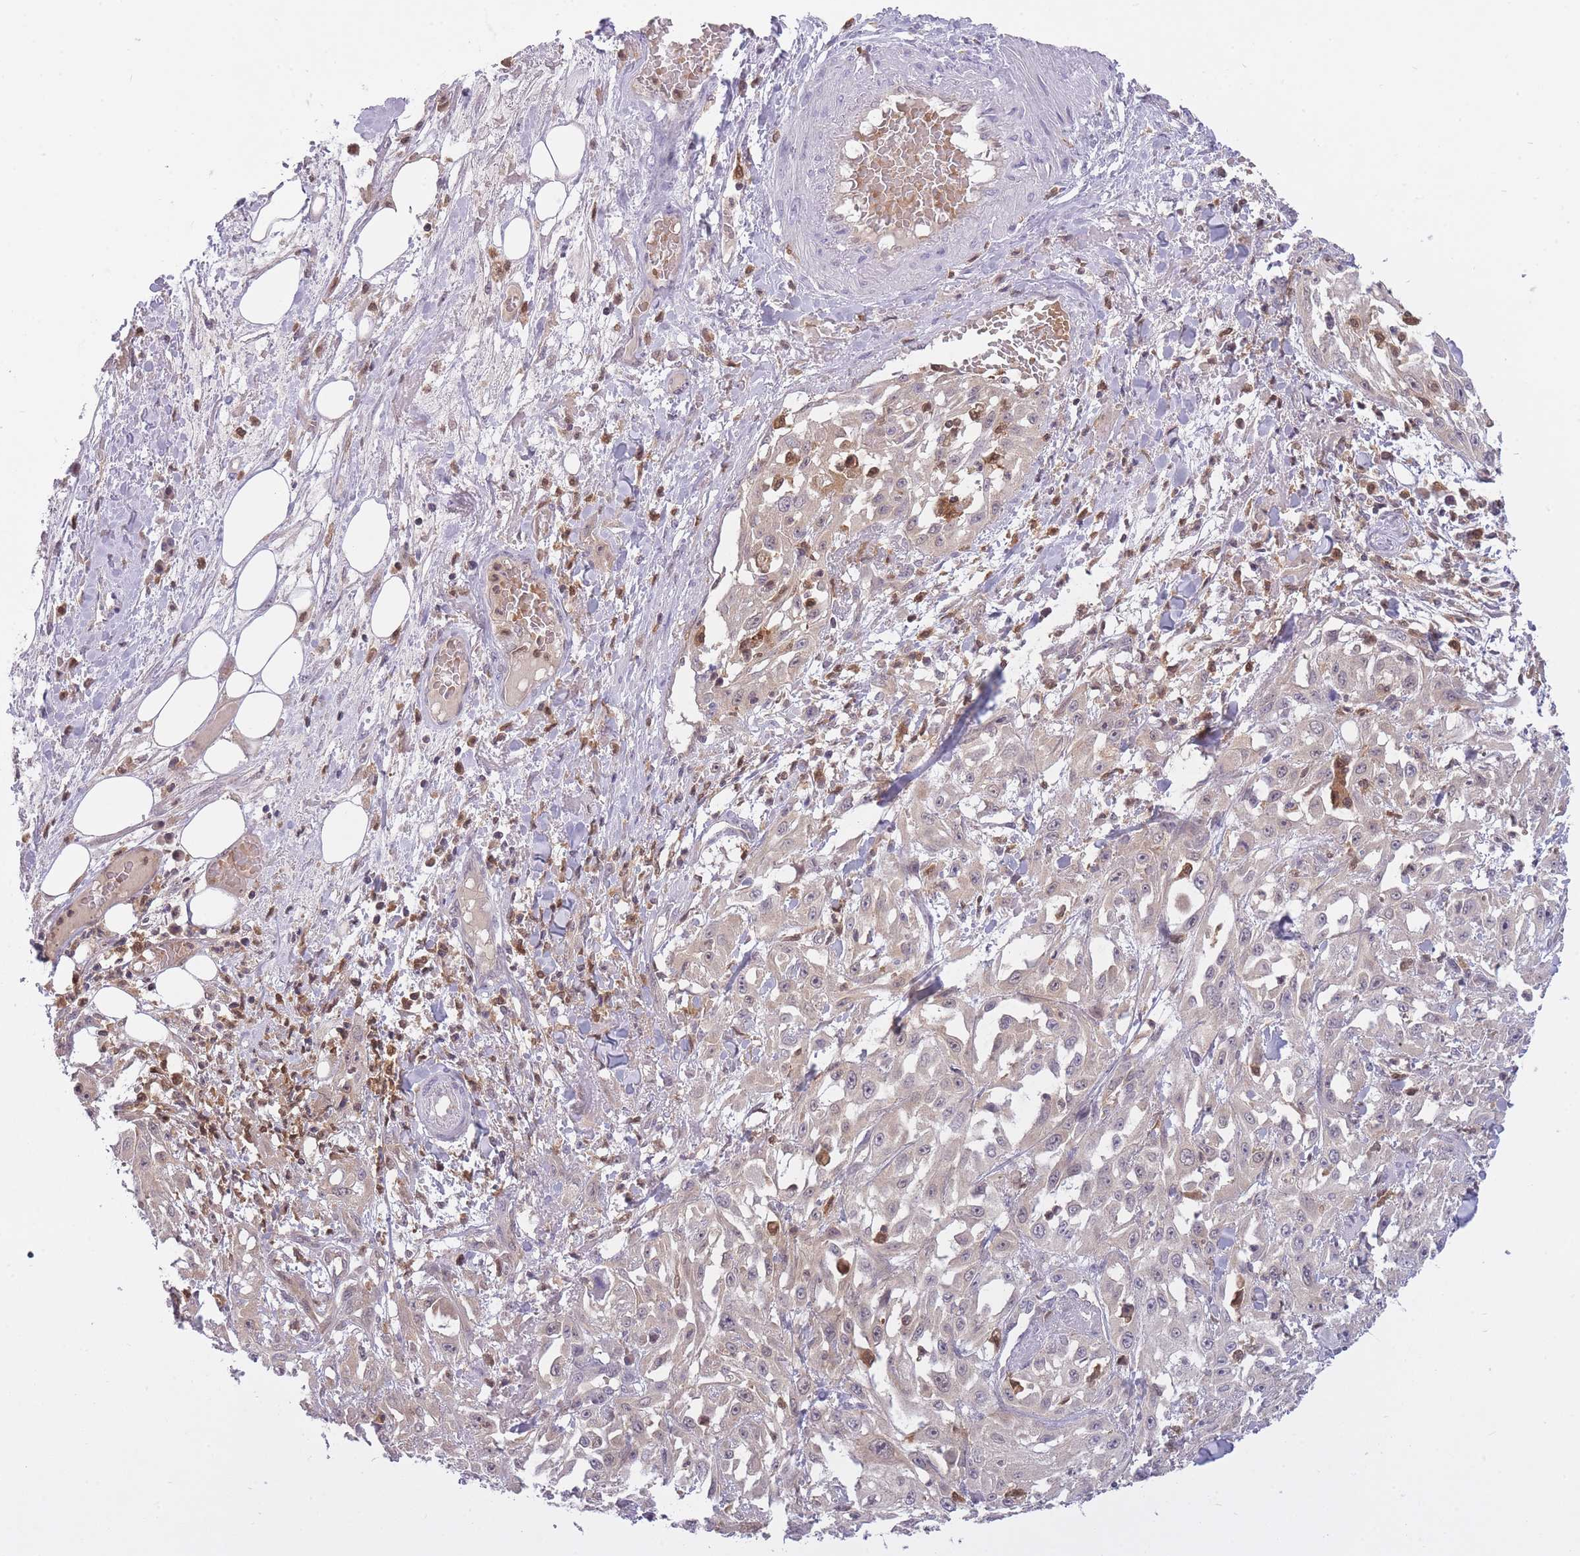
{"staining": {"intensity": "weak", "quantity": "25%-75%", "location": "nuclear"}, "tissue": "skin cancer", "cell_type": "Tumor cells", "image_type": "cancer", "snomed": [{"axis": "morphology", "description": "Squamous cell carcinoma, NOS"}, {"axis": "morphology", "description": "Squamous cell carcinoma, metastatic, NOS"}, {"axis": "topography", "description": "Skin"}, {"axis": "topography", "description": "Lymph node"}], "caption": "IHC micrograph of neoplastic tissue: human skin squamous cell carcinoma stained using IHC exhibits low levels of weak protein expression localized specifically in the nuclear of tumor cells, appearing as a nuclear brown color.", "gene": "CXorf38", "patient": {"sex": "male", "age": 75}}